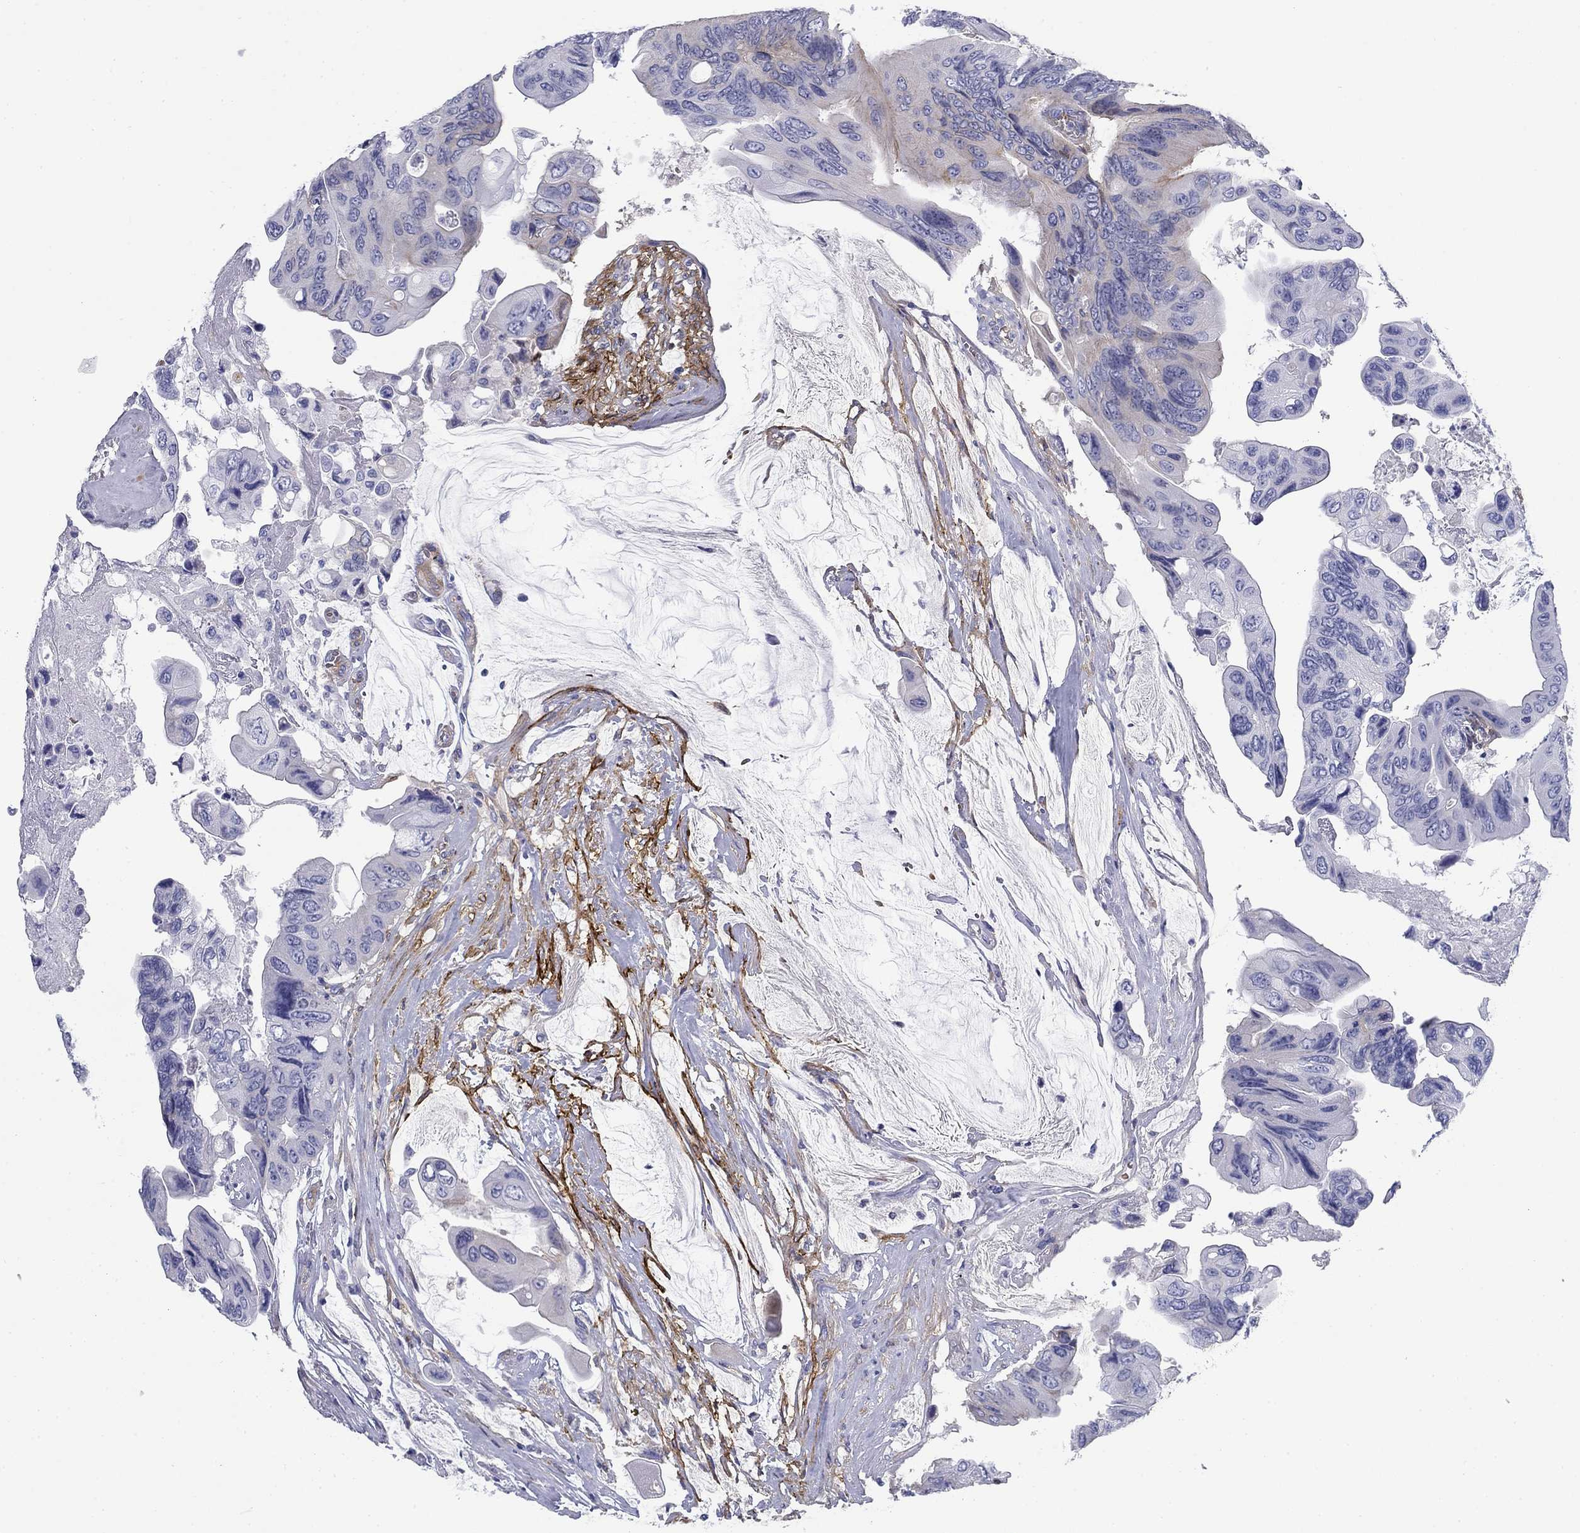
{"staining": {"intensity": "negative", "quantity": "none", "location": "none"}, "tissue": "colorectal cancer", "cell_type": "Tumor cells", "image_type": "cancer", "snomed": [{"axis": "morphology", "description": "Adenocarcinoma, NOS"}, {"axis": "topography", "description": "Rectum"}], "caption": "IHC histopathology image of neoplastic tissue: adenocarcinoma (colorectal) stained with DAB displays no significant protein expression in tumor cells.", "gene": "GPC1", "patient": {"sex": "male", "age": 63}}